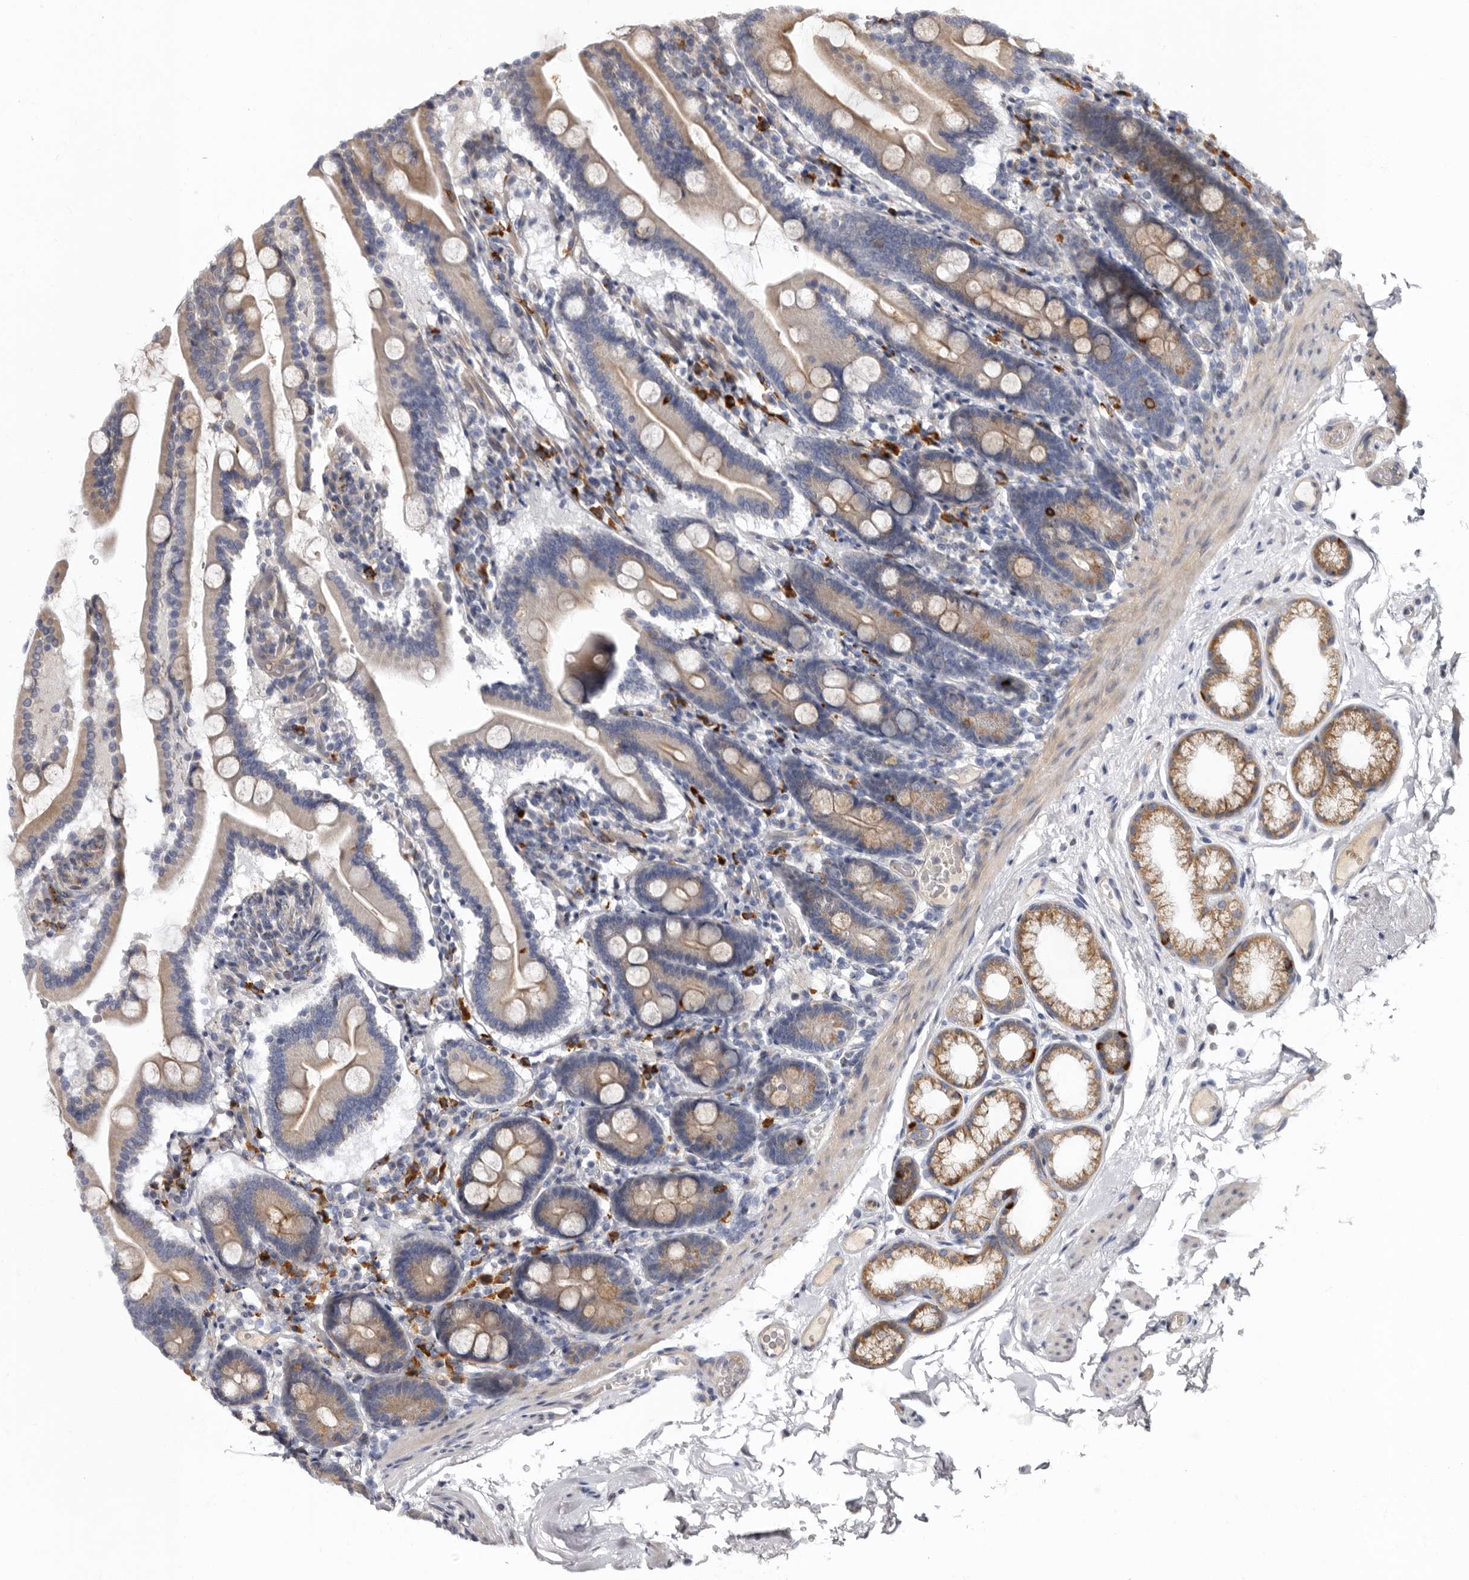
{"staining": {"intensity": "weak", "quantity": "25%-75%", "location": "cytoplasmic/membranous"}, "tissue": "duodenum", "cell_type": "Glandular cells", "image_type": "normal", "snomed": [{"axis": "morphology", "description": "Normal tissue, NOS"}, {"axis": "topography", "description": "Duodenum"}], "caption": "High-power microscopy captured an IHC photomicrograph of unremarkable duodenum, revealing weak cytoplasmic/membranous positivity in about 25%-75% of glandular cells. Immunohistochemistry stains the protein in brown and the nuclei are stained blue.", "gene": "ASIC5", "patient": {"sex": "male", "age": 55}}